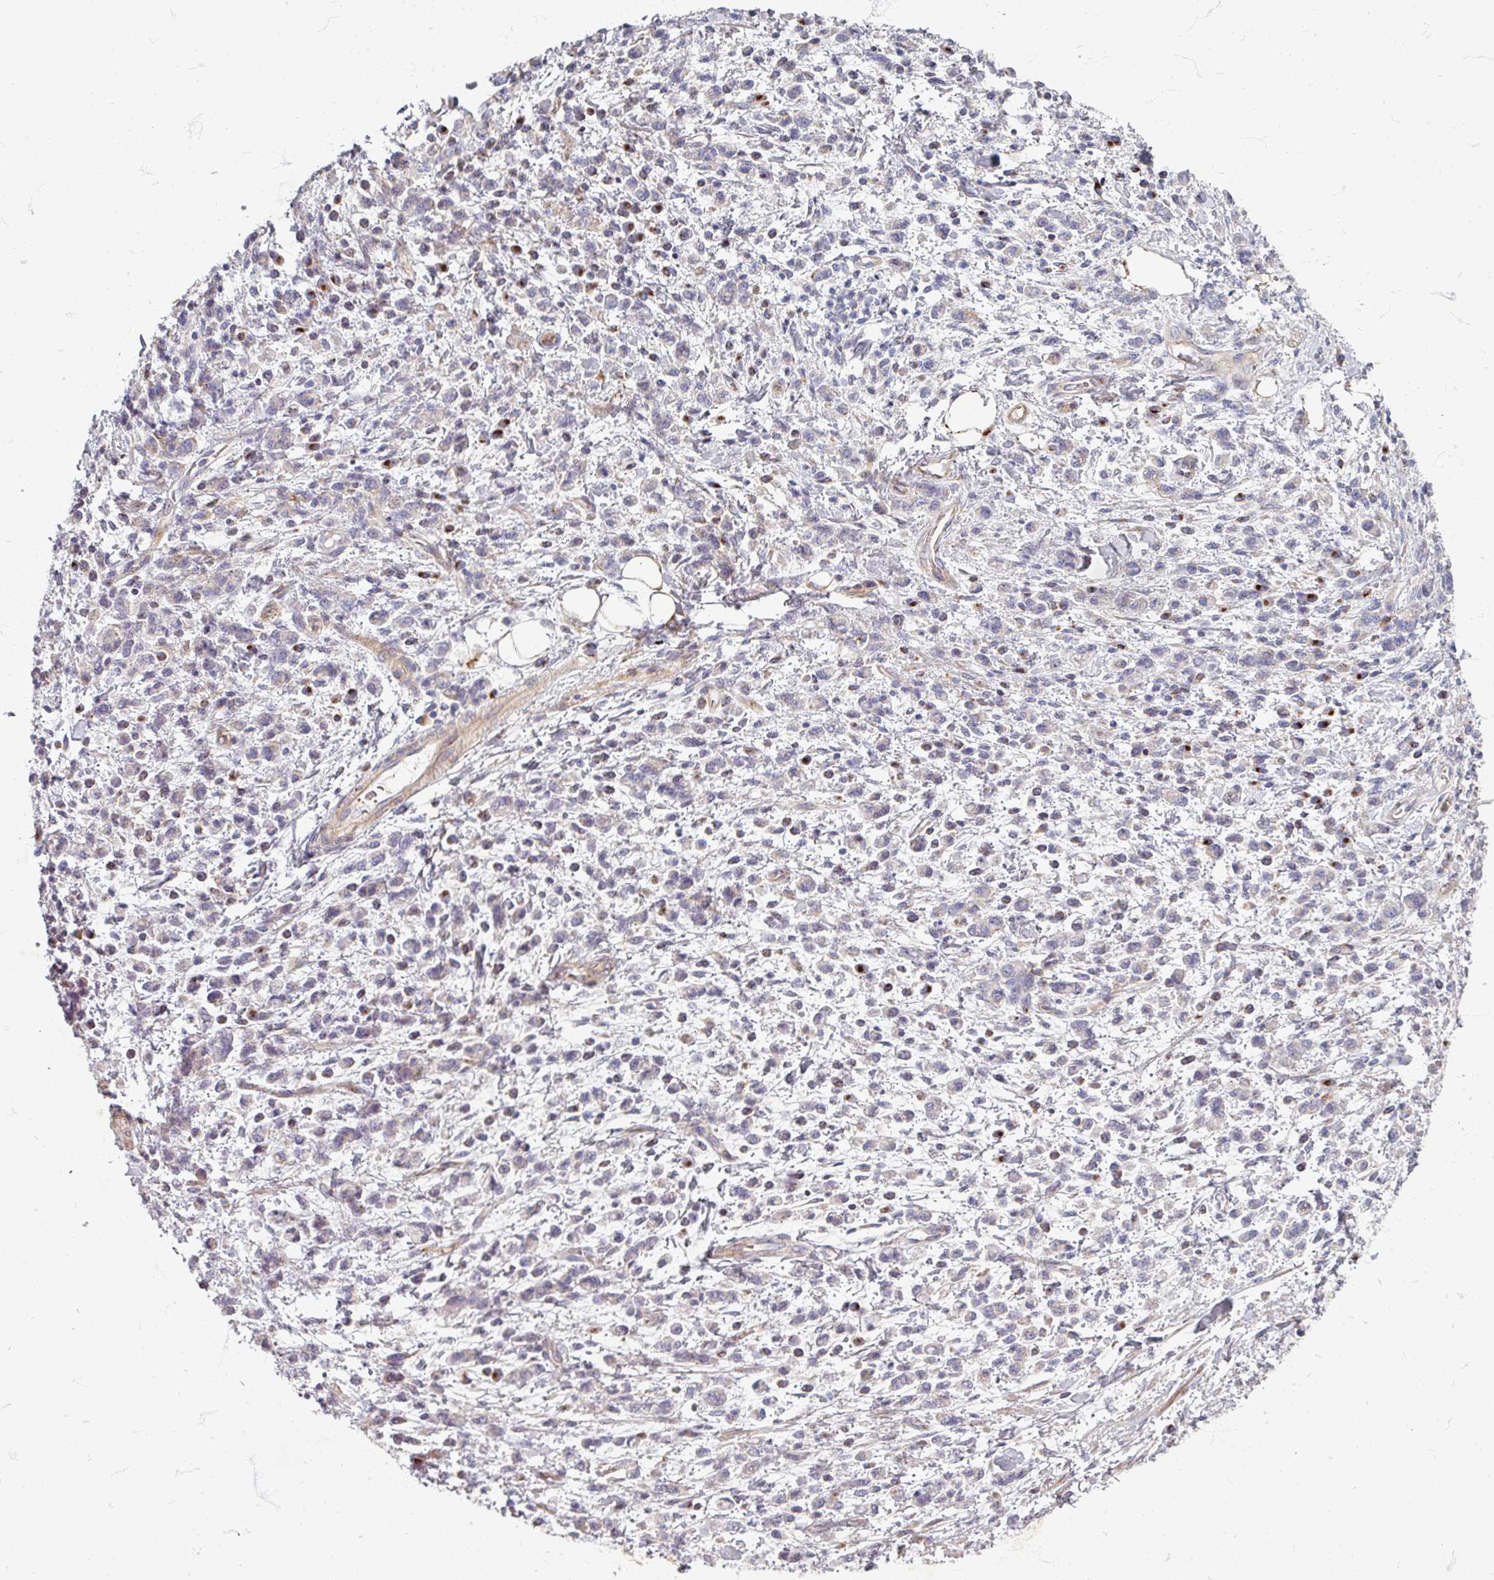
{"staining": {"intensity": "negative", "quantity": "none", "location": "none"}, "tissue": "stomach cancer", "cell_type": "Tumor cells", "image_type": "cancer", "snomed": [{"axis": "morphology", "description": "Adenocarcinoma, NOS"}, {"axis": "topography", "description": "Stomach"}], "caption": "This is an immunohistochemistry (IHC) photomicrograph of human stomach cancer (adenocarcinoma). There is no expression in tumor cells.", "gene": "GABARAPL1", "patient": {"sex": "male", "age": 77}}